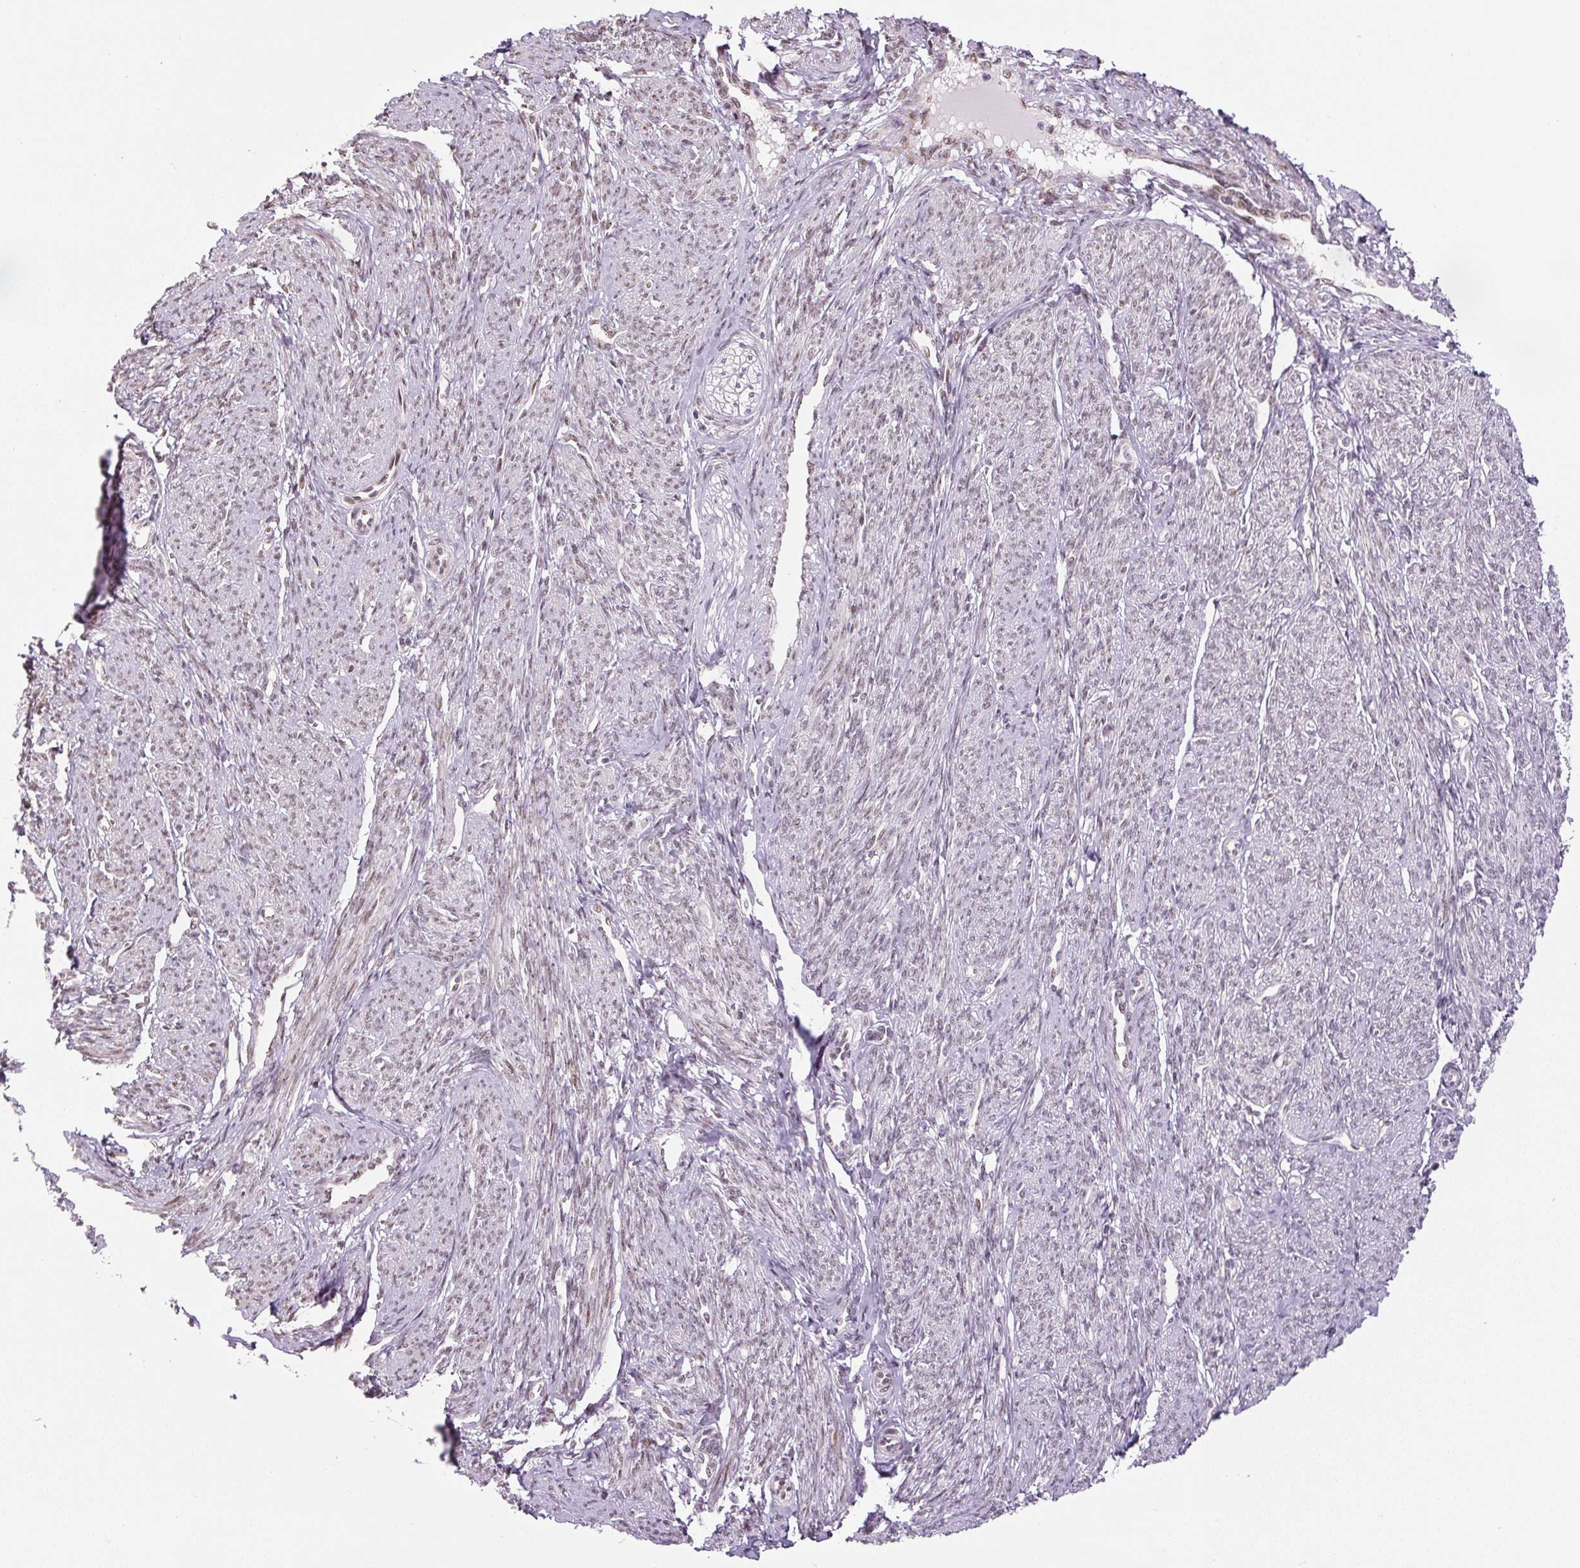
{"staining": {"intensity": "moderate", "quantity": "25%-75%", "location": "cytoplasmic/membranous,nuclear"}, "tissue": "smooth muscle", "cell_type": "Smooth muscle cells", "image_type": "normal", "snomed": [{"axis": "morphology", "description": "Normal tissue, NOS"}, {"axis": "topography", "description": "Smooth muscle"}], "caption": "A medium amount of moderate cytoplasmic/membranous,nuclear expression is seen in about 25%-75% of smooth muscle cells in benign smooth muscle. (Stains: DAB in brown, nuclei in blue, Microscopy: brightfield microscopy at high magnification).", "gene": "TCFL5", "patient": {"sex": "female", "age": 65}}